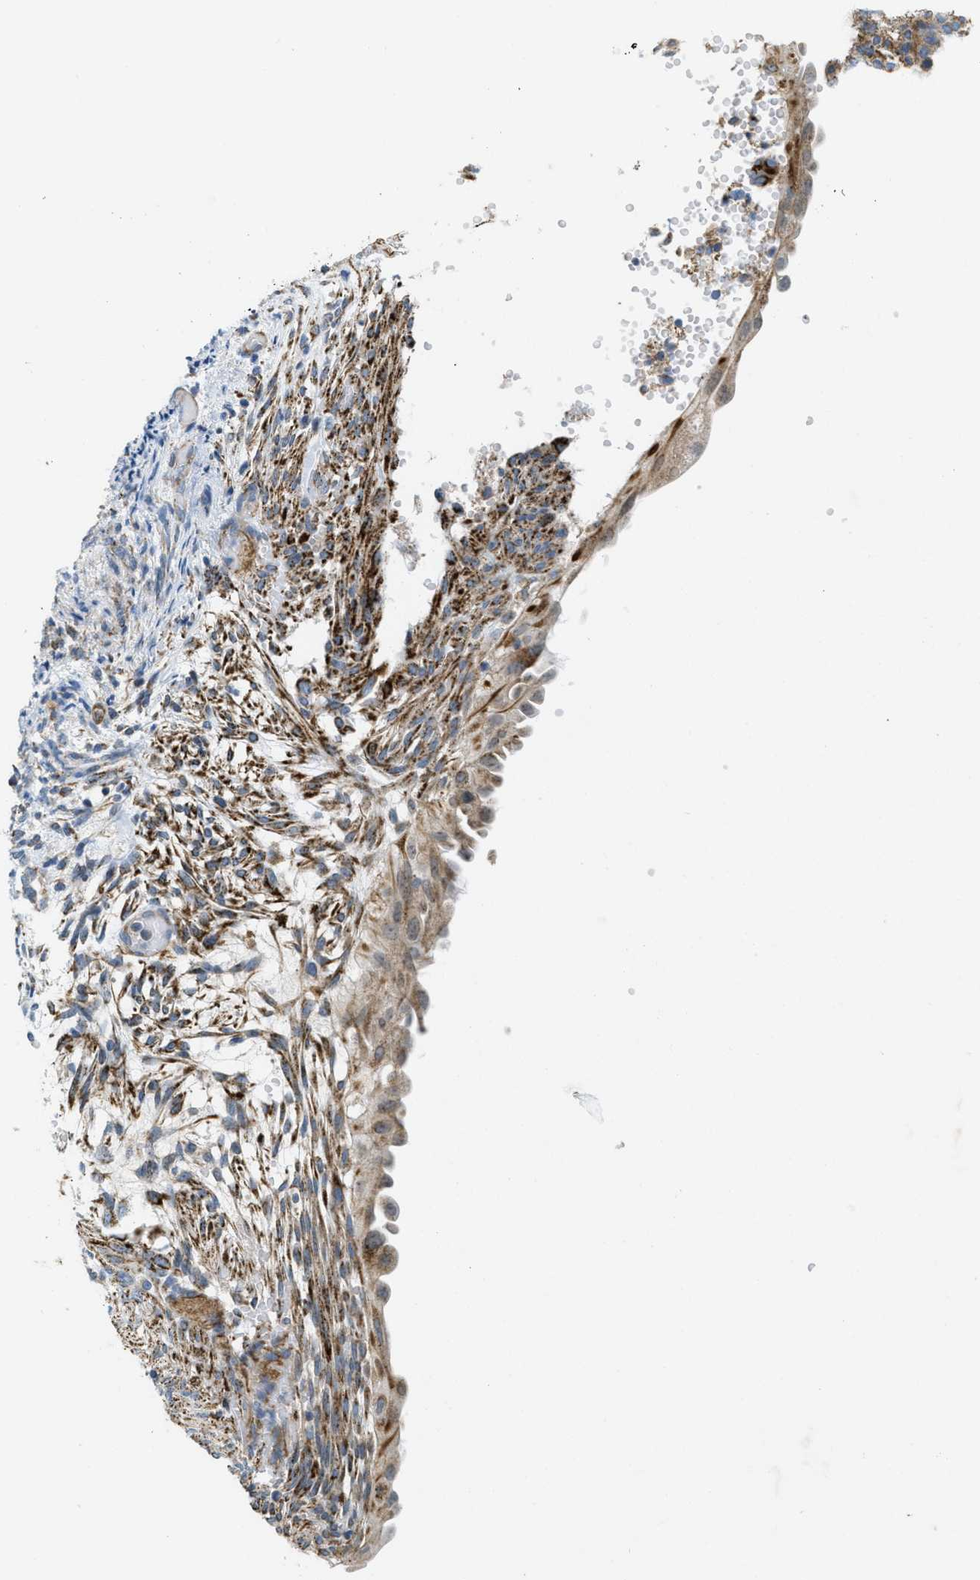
{"staining": {"intensity": "weak", "quantity": ">75%", "location": "cytoplasmic/membranous"}, "tissue": "endometrial cancer", "cell_type": "Tumor cells", "image_type": "cancer", "snomed": [{"axis": "morphology", "description": "Adenocarcinoma, NOS"}, {"axis": "topography", "description": "Endometrium"}], "caption": "Approximately >75% of tumor cells in human adenocarcinoma (endometrial) exhibit weak cytoplasmic/membranous protein staining as visualized by brown immunohistochemical staining.", "gene": "BTN3A1", "patient": {"sex": "female", "age": 58}}